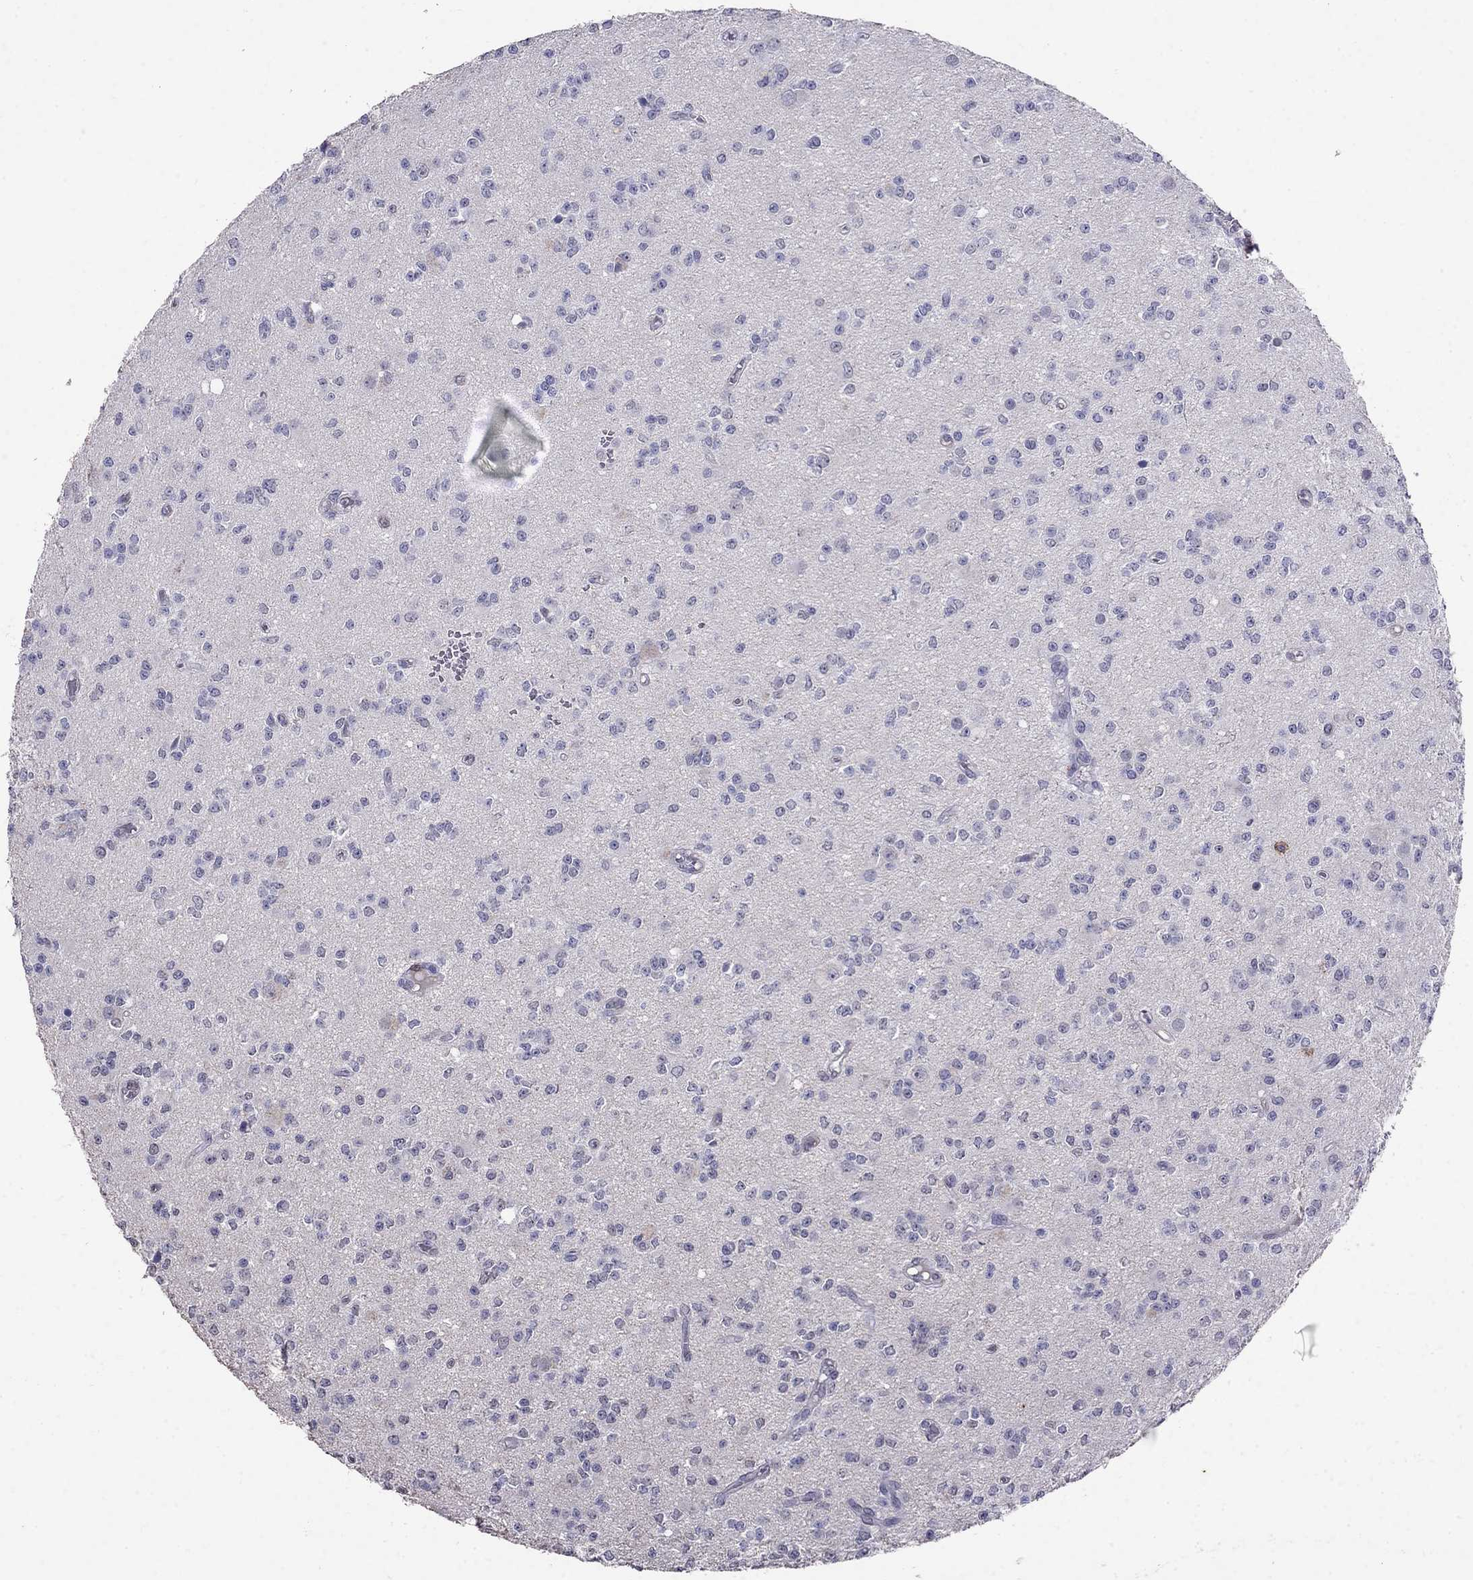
{"staining": {"intensity": "negative", "quantity": "none", "location": "none"}, "tissue": "glioma", "cell_type": "Tumor cells", "image_type": "cancer", "snomed": [{"axis": "morphology", "description": "Glioma, malignant, Low grade"}, {"axis": "topography", "description": "Brain"}], "caption": "High power microscopy micrograph of an immunohistochemistry histopathology image of malignant glioma (low-grade), revealing no significant positivity in tumor cells.", "gene": "CD8B", "patient": {"sex": "female", "age": 45}}